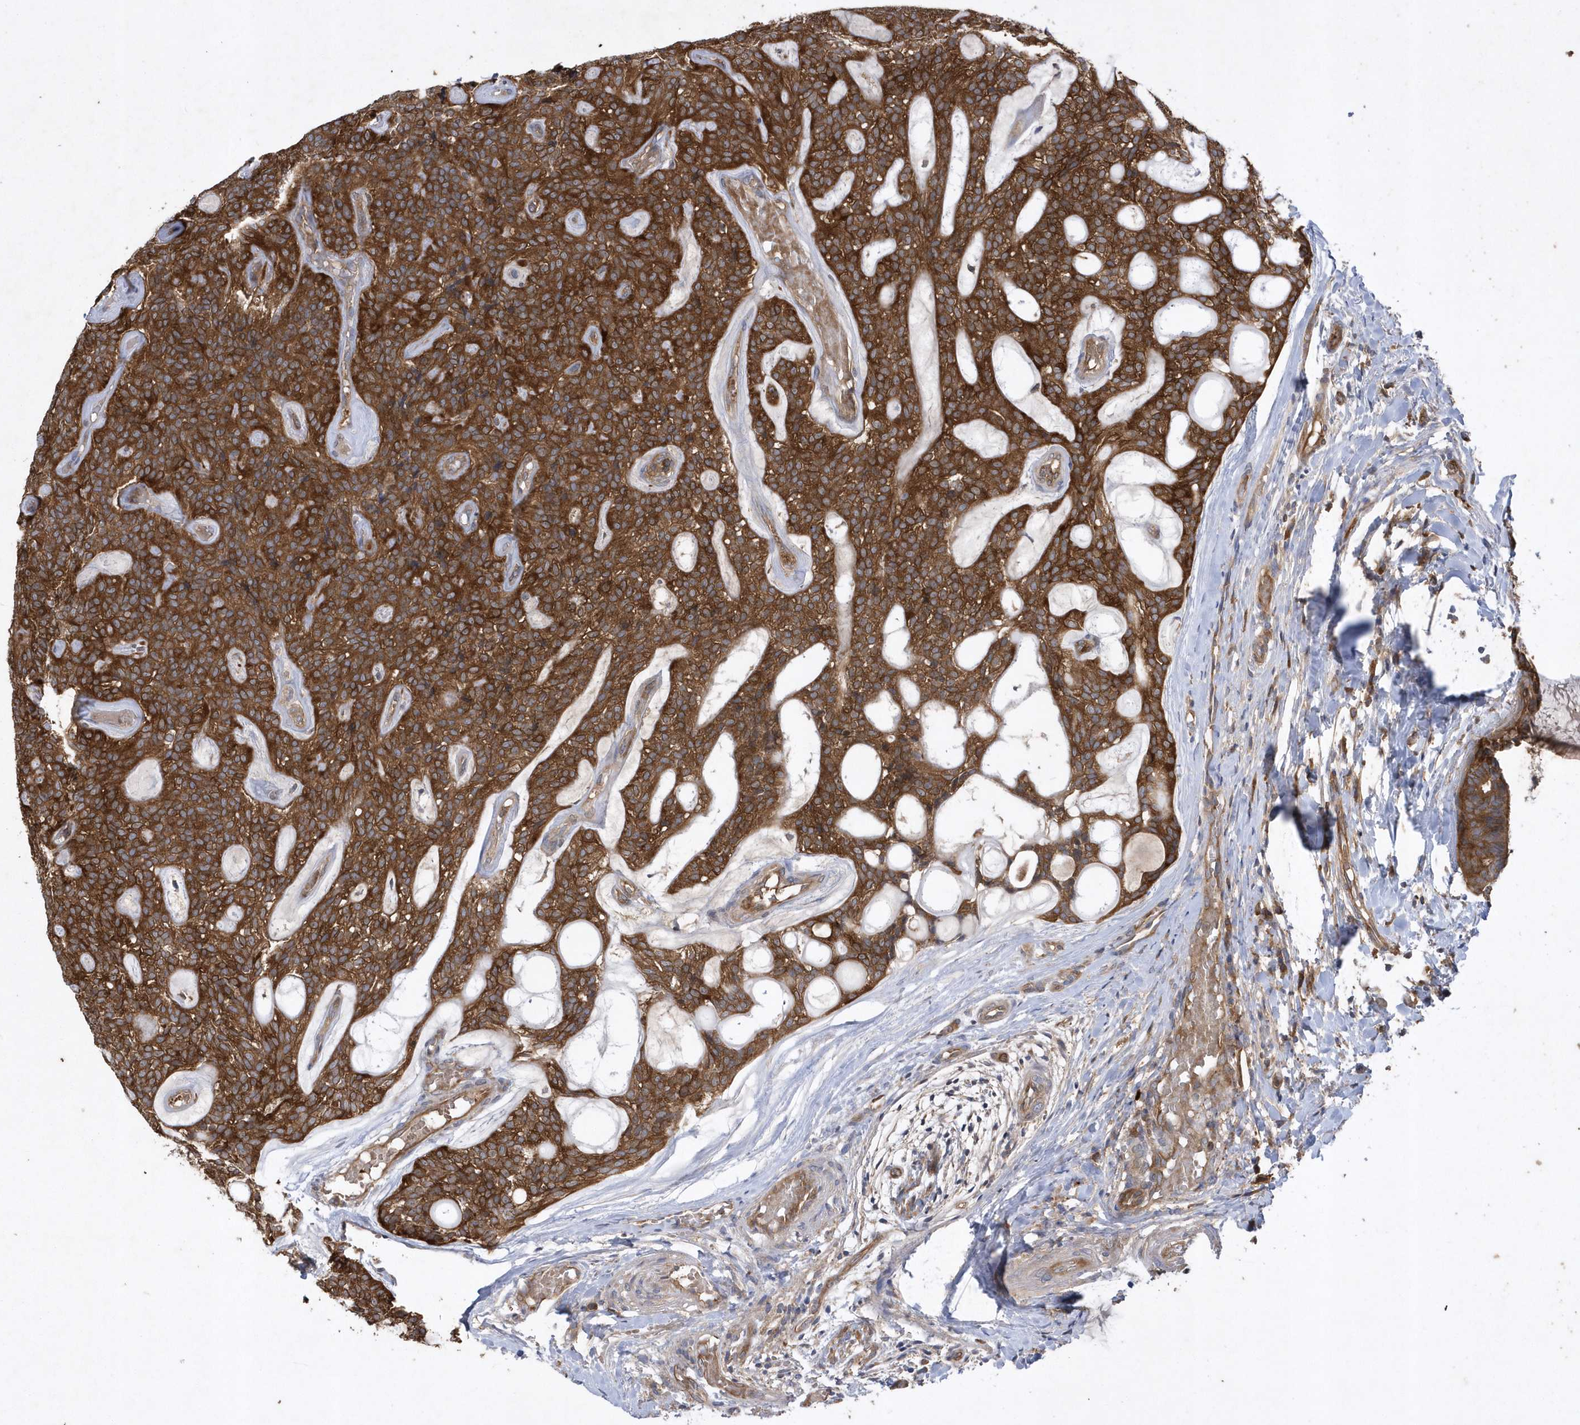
{"staining": {"intensity": "strong", "quantity": ">75%", "location": "cytoplasmic/membranous"}, "tissue": "head and neck cancer", "cell_type": "Tumor cells", "image_type": "cancer", "snomed": [{"axis": "morphology", "description": "Adenocarcinoma, NOS"}, {"axis": "topography", "description": "Head-Neck"}], "caption": "A brown stain labels strong cytoplasmic/membranous staining of a protein in head and neck cancer (adenocarcinoma) tumor cells.", "gene": "PAICS", "patient": {"sex": "male", "age": 66}}